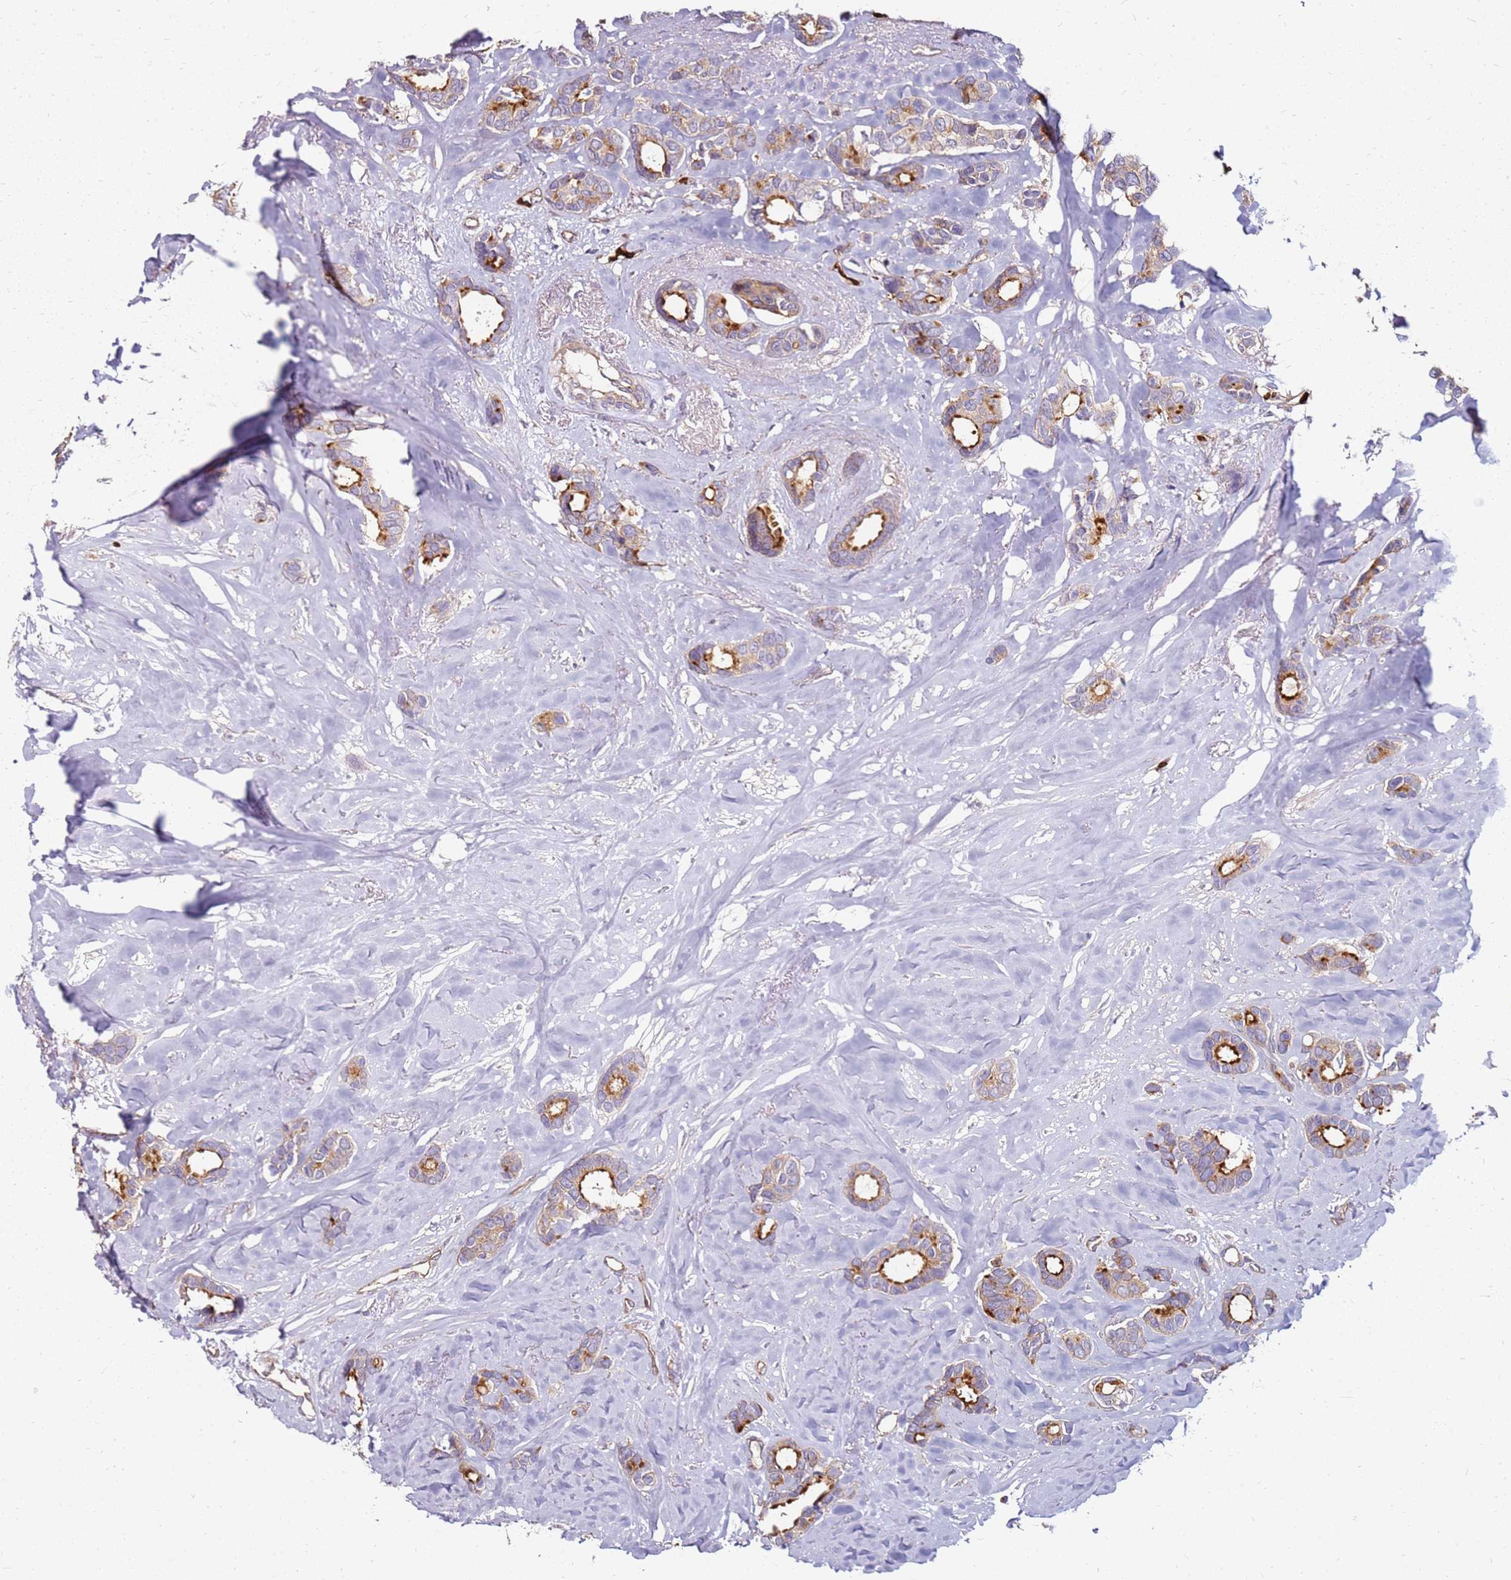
{"staining": {"intensity": "strong", "quantity": "<25%", "location": "cytoplasmic/membranous"}, "tissue": "breast cancer", "cell_type": "Tumor cells", "image_type": "cancer", "snomed": [{"axis": "morphology", "description": "Duct carcinoma"}, {"axis": "topography", "description": "Breast"}], "caption": "A high-resolution histopathology image shows immunohistochemistry staining of breast cancer (intraductal carcinoma), which reveals strong cytoplasmic/membranous positivity in approximately <25% of tumor cells.", "gene": "RNF11", "patient": {"sex": "female", "age": 87}}